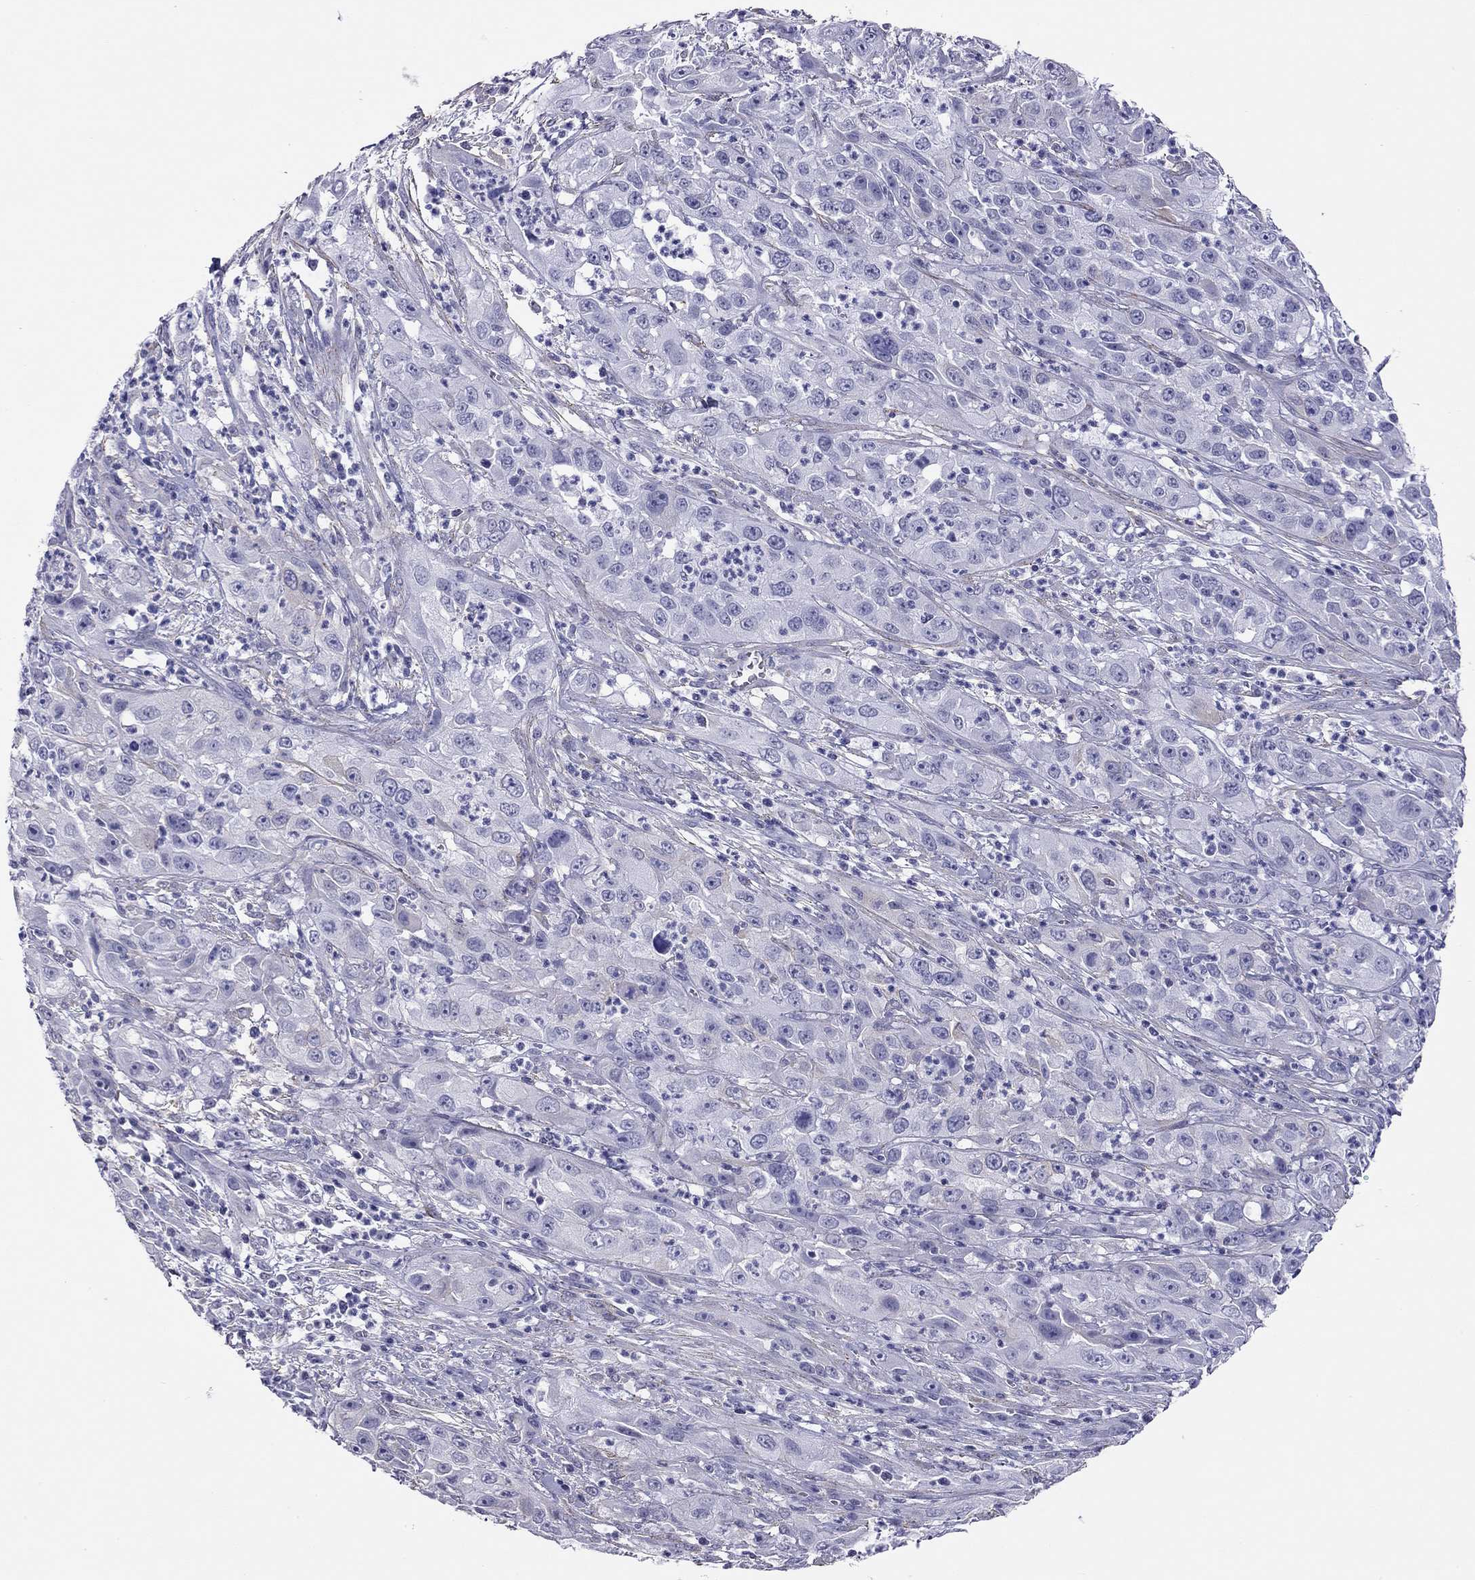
{"staining": {"intensity": "negative", "quantity": "none", "location": "none"}, "tissue": "cervical cancer", "cell_type": "Tumor cells", "image_type": "cancer", "snomed": [{"axis": "morphology", "description": "Squamous cell carcinoma, NOS"}, {"axis": "topography", "description": "Cervix"}], "caption": "DAB immunohistochemical staining of human cervical cancer shows no significant staining in tumor cells. (IHC, brightfield microscopy, high magnification).", "gene": "MYMX", "patient": {"sex": "female", "age": 32}}